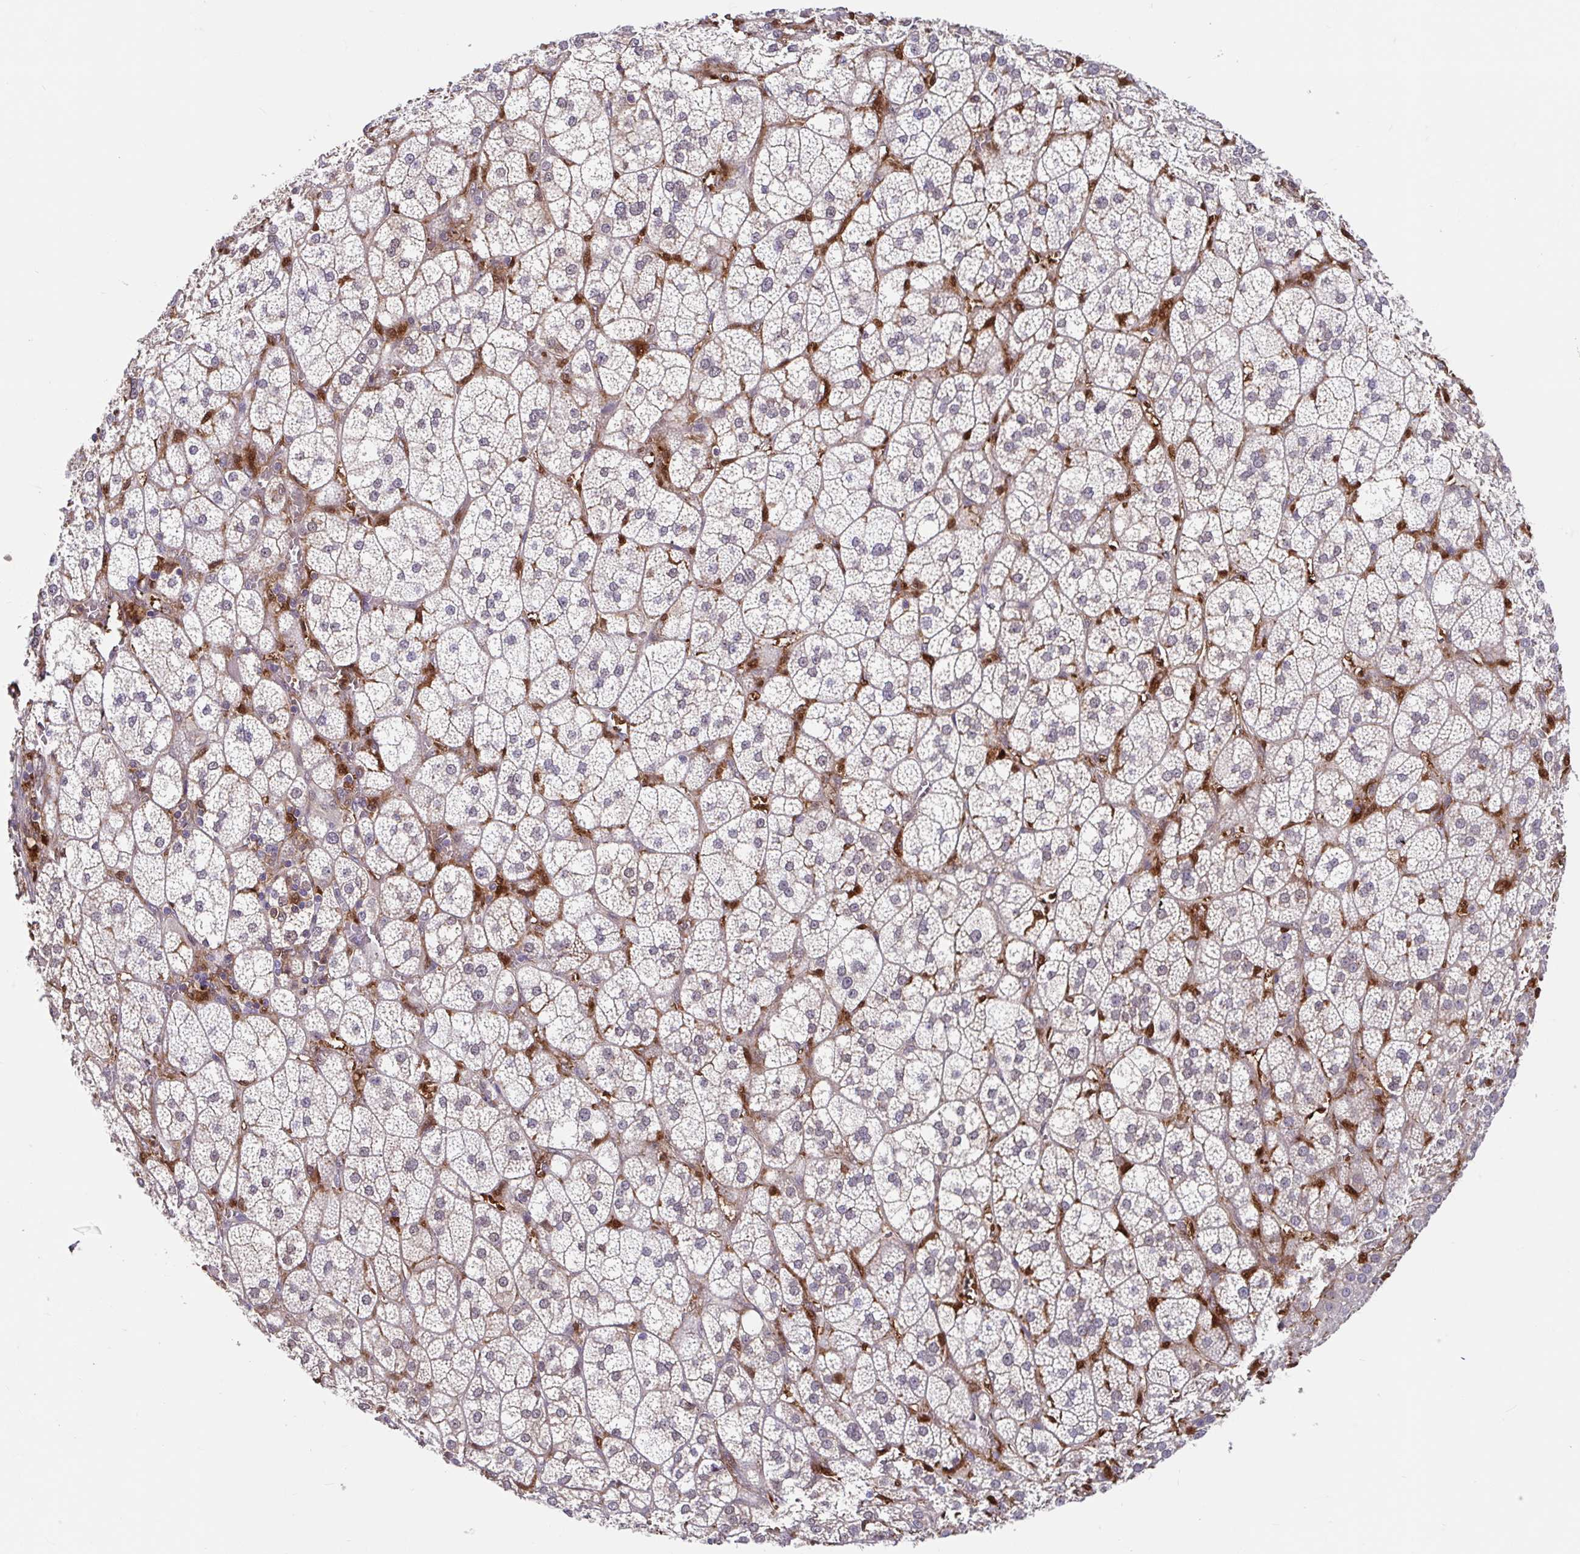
{"staining": {"intensity": "weak", "quantity": "25%-75%", "location": "cytoplasmic/membranous"}, "tissue": "adrenal gland", "cell_type": "Glandular cells", "image_type": "normal", "snomed": [{"axis": "morphology", "description": "Normal tissue, NOS"}, {"axis": "topography", "description": "Adrenal gland"}], "caption": "Protein expression analysis of benign human adrenal gland reveals weak cytoplasmic/membranous expression in approximately 25%-75% of glandular cells. (IHC, brightfield microscopy, high magnification).", "gene": "BLVRA", "patient": {"sex": "female", "age": 60}}